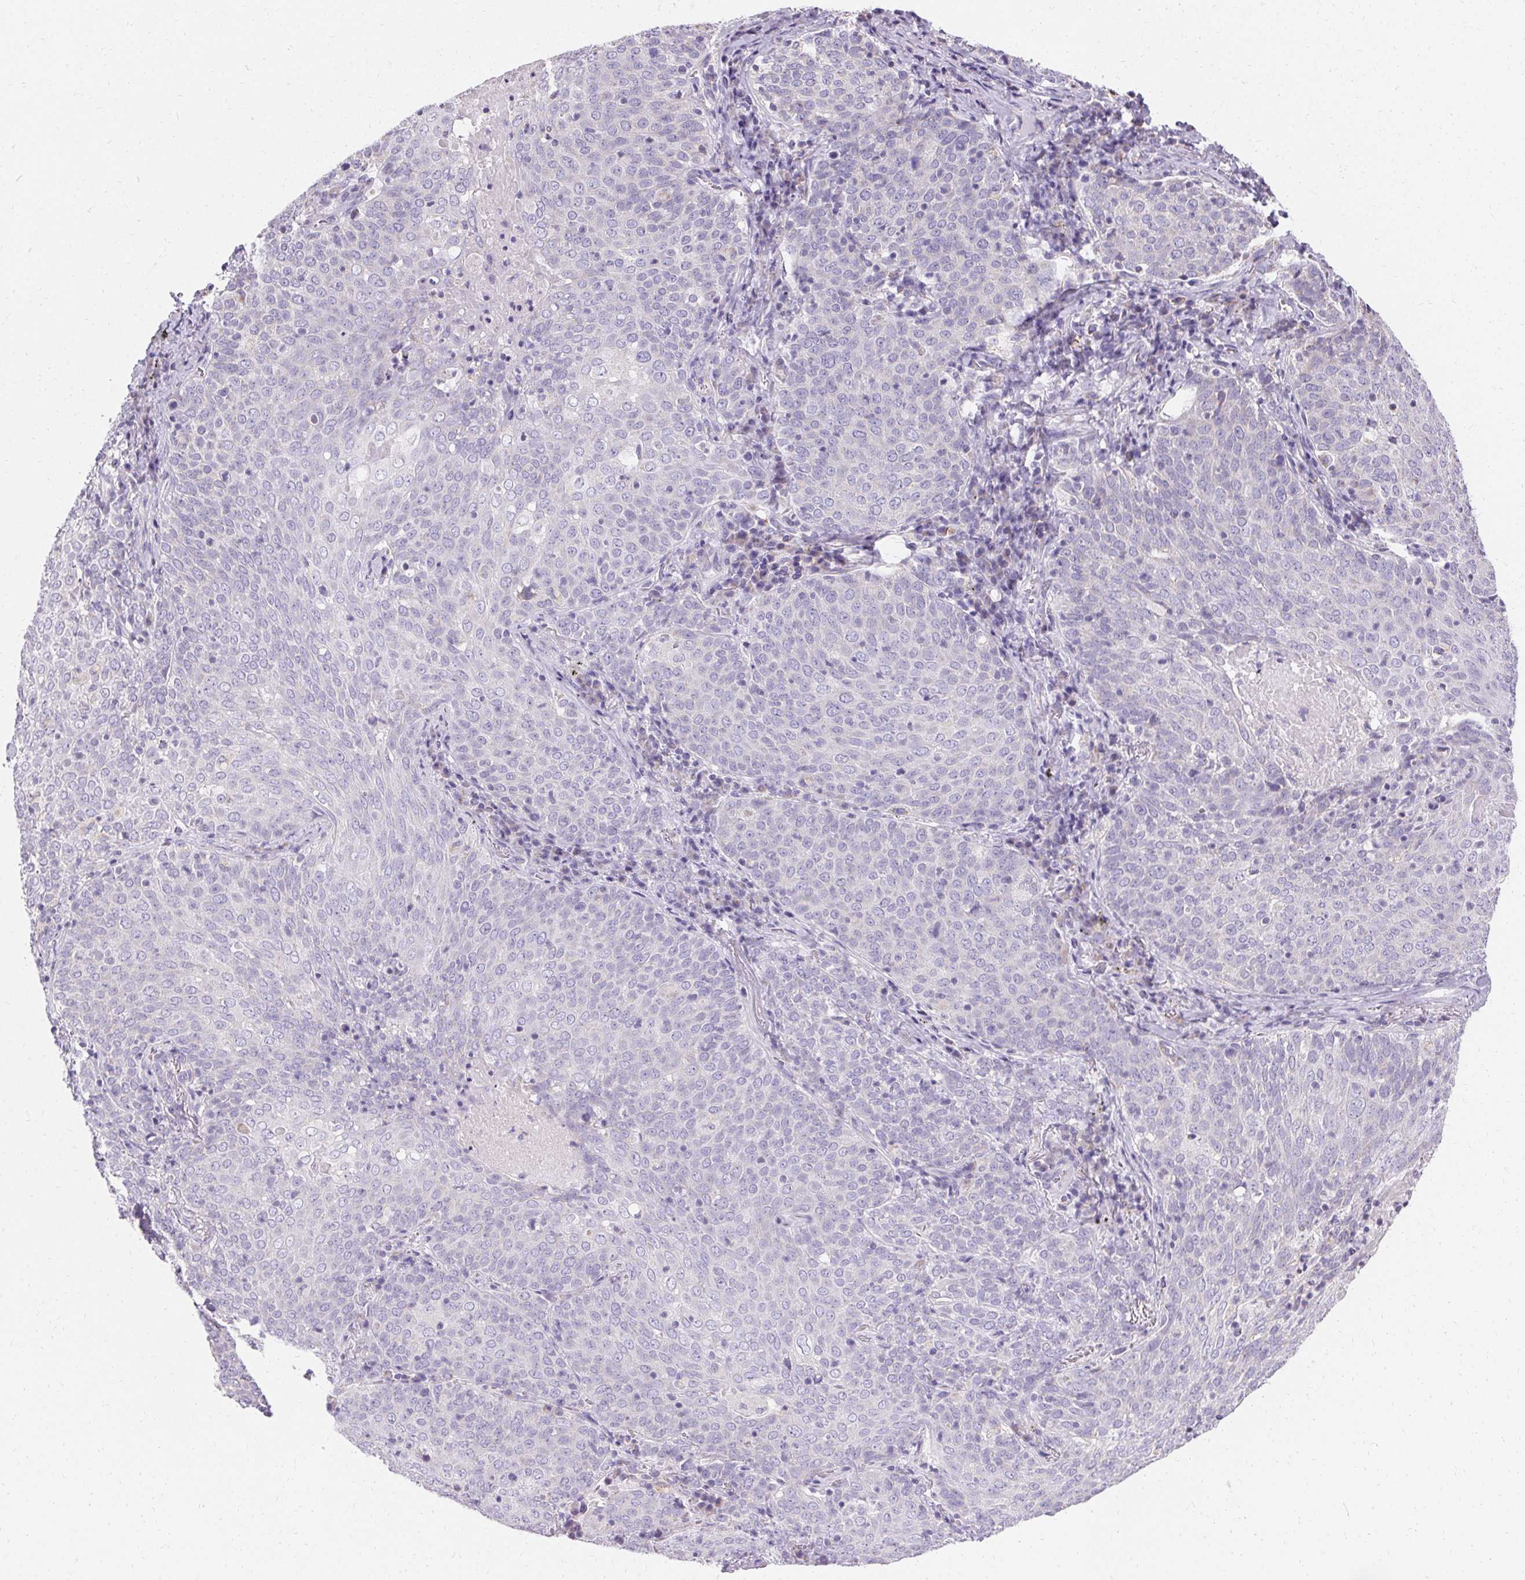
{"staining": {"intensity": "negative", "quantity": "none", "location": "none"}, "tissue": "lung cancer", "cell_type": "Tumor cells", "image_type": "cancer", "snomed": [{"axis": "morphology", "description": "Squamous cell carcinoma, NOS"}, {"axis": "topography", "description": "Lung"}], "caption": "Immunohistochemical staining of human squamous cell carcinoma (lung) exhibits no significant staining in tumor cells.", "gene": "ASGR2", "patient": {"sex": "male", "age": 82}}